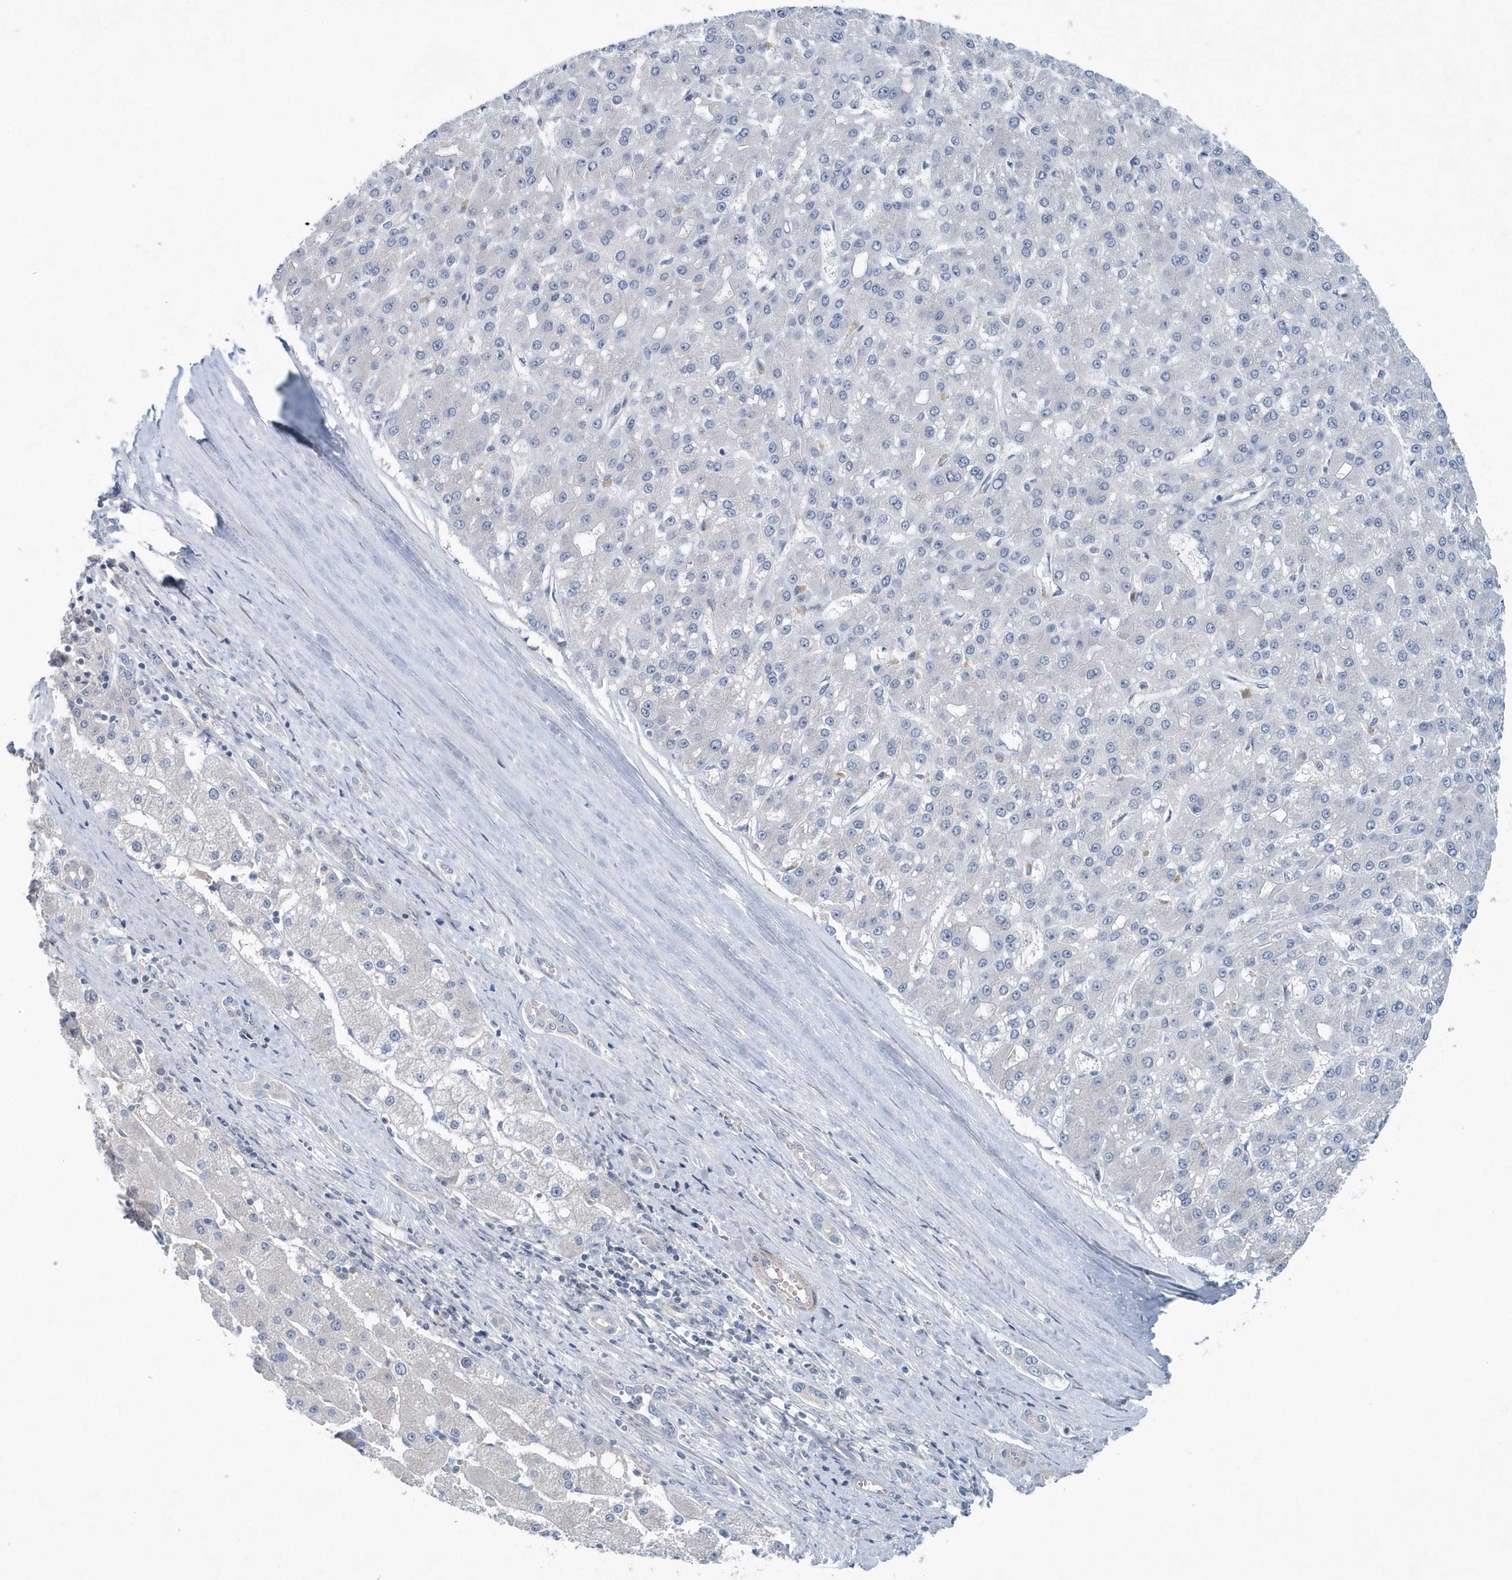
{"staining": {"intensity": "negative", "quantity": "none", "location": "none"}, "tissue": "liver cancer", "cell_type": "Tumor cells", "image_type": "cancer", "snomed": [{"axis": "morphology", "description": "Carcinoma, Hepatocellular, NOS"}, {"axis": "topography", "description": "Liver"}], "caption": "Immunohistochemistry of liver cancer shows no expression in tumor cells. (DAB (3,3'-diaminobenzidine) immunohistochemistry (IHC) visualized using brightfield microscopy, high magnification).", "gene": "MCC", "patient": {"sex": "male", "age": 67}}